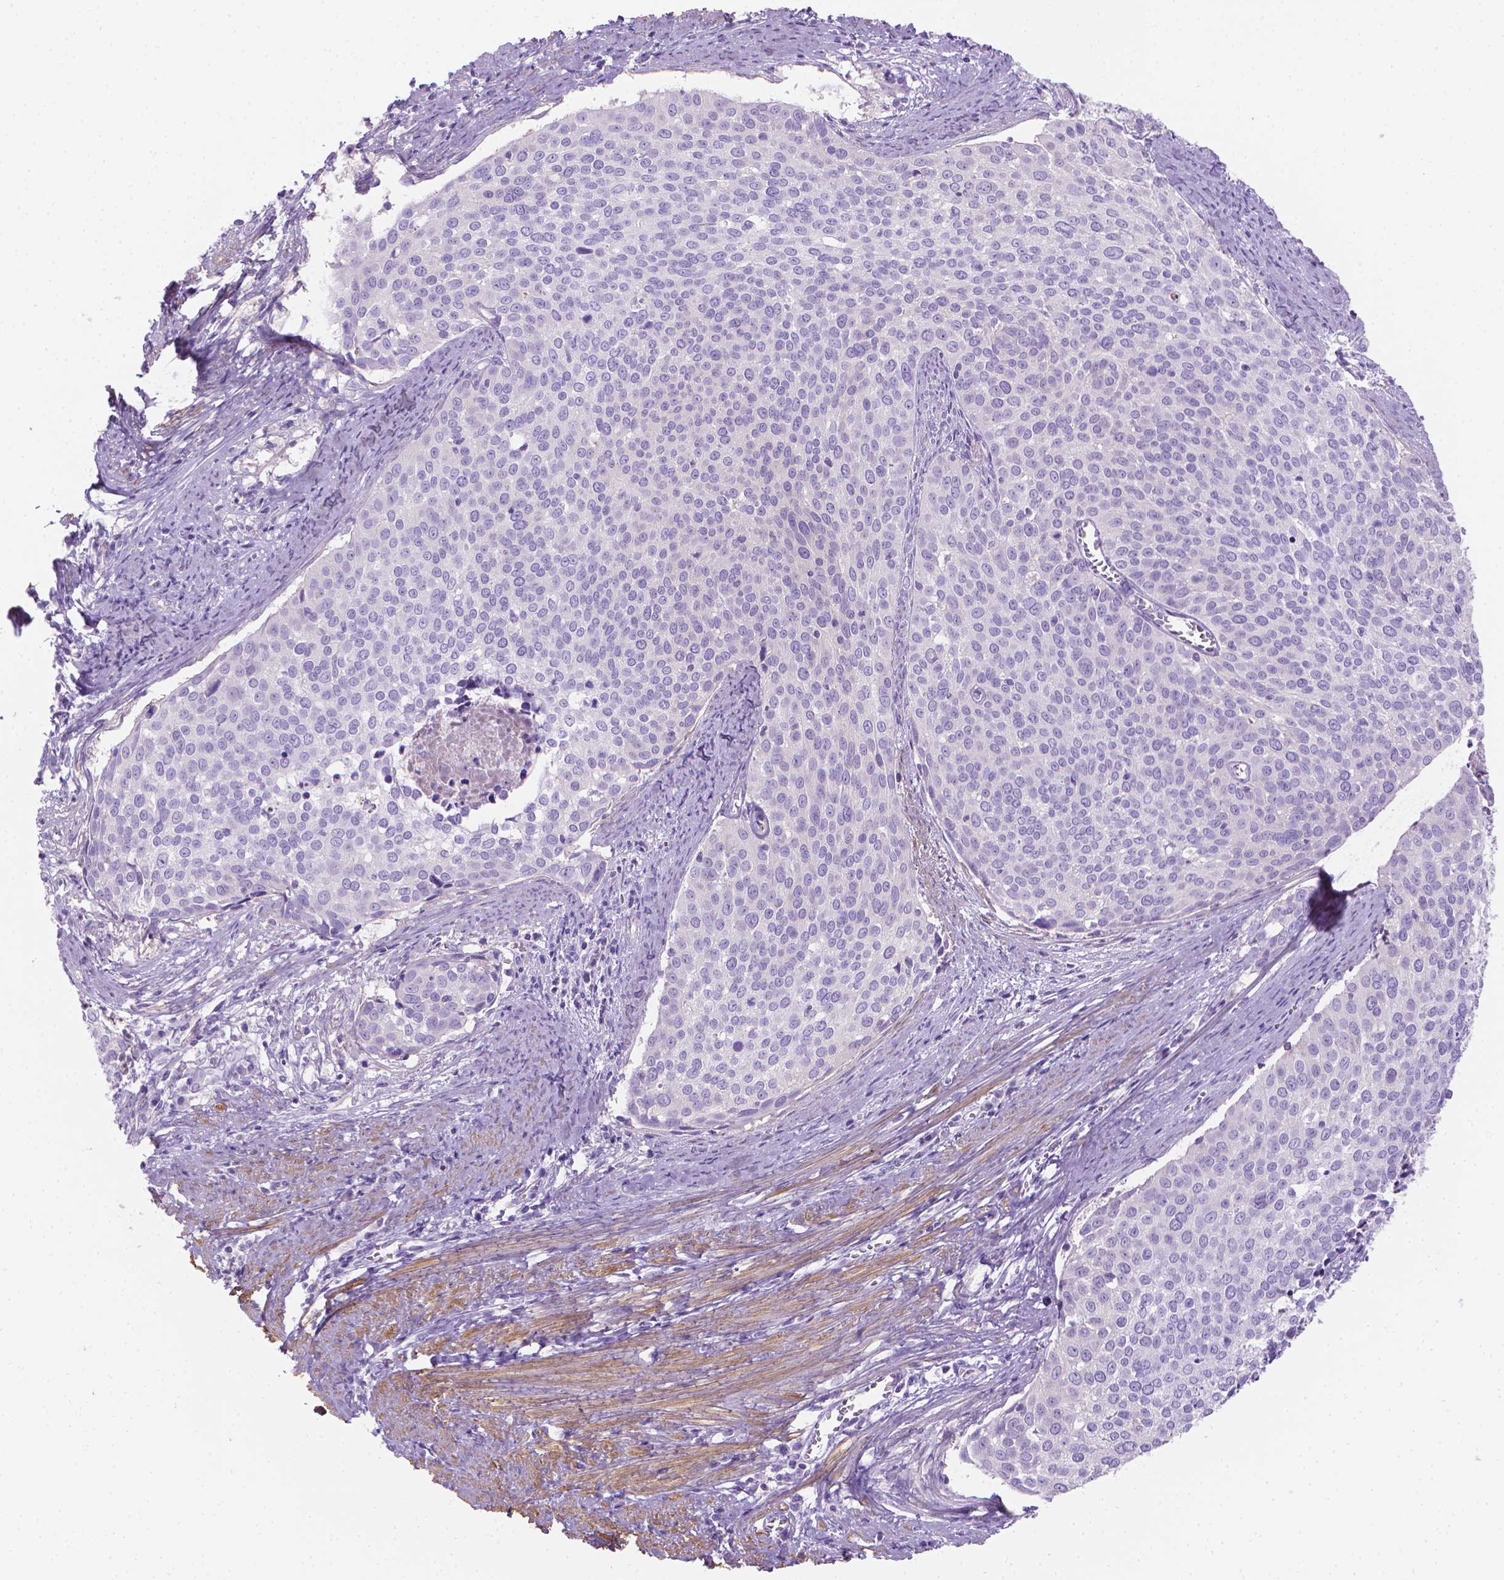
{"staining": {"intensity": "negative", "quantity": "none", "location": "none"}, "tissue": "cervical cancer", "cell_type": "Tumor cells", "image_type": "cancer", "snomed": [{"axis": "morphology", "description": "Squamous cell carcinoma, NOS"}, {"axis": "topography", "description": "Cervix"}], "caption": "Tumor cells are negative for protein expression in human cervical squamous cell carcinoma. (Immunohistochemistry (ihc), brightfield microscopy, high magnification).", "gene": "FASN", "patient": {"sex": "female", "age": 39}}